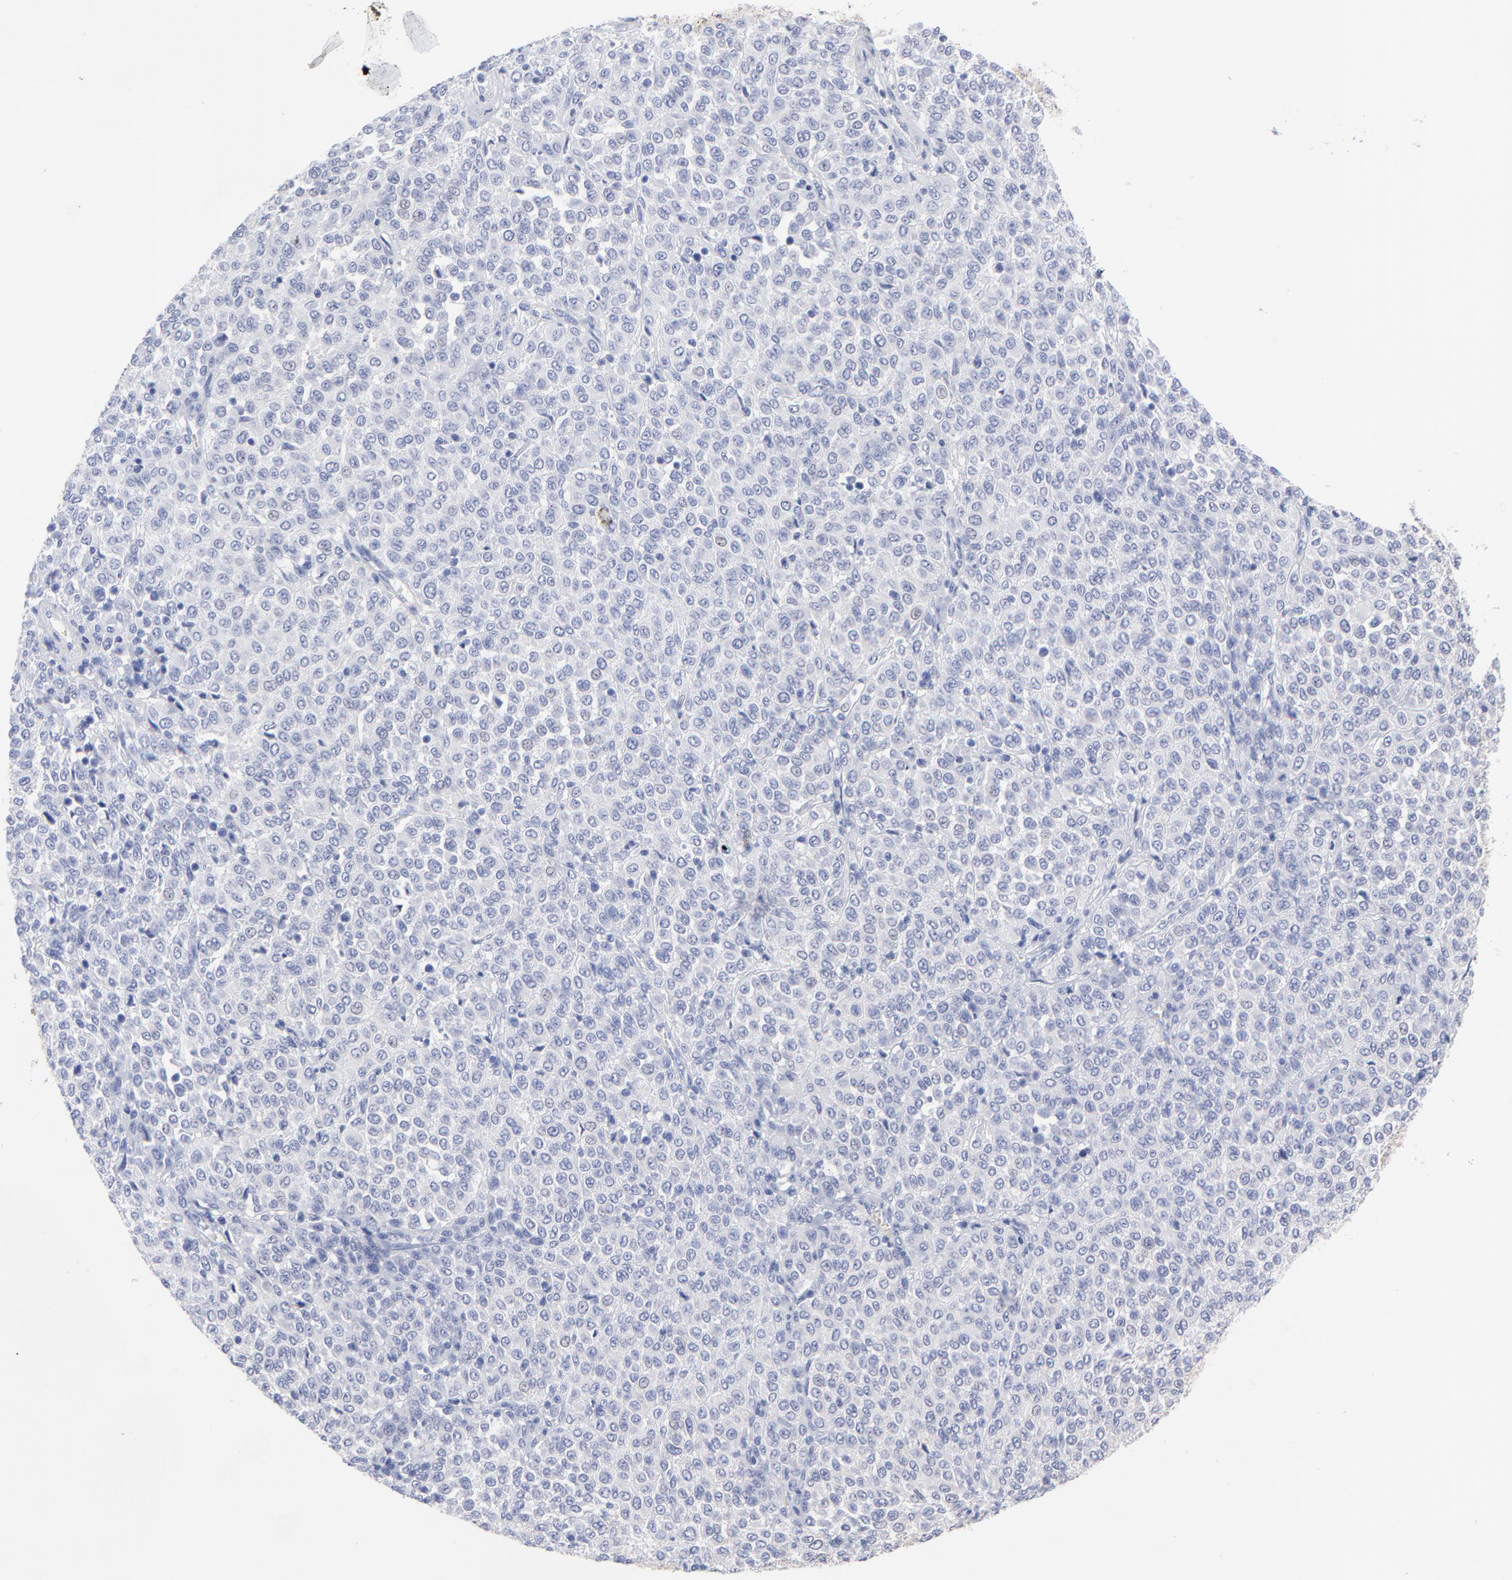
{"staining": {"intensity": "weak", "quantity": "25%-75%", "location": "cytoplasmic/membranous"}, "tissue": "melanoma", "cell_type": "Tumor cells", "image_type": "cancer", "snomed": [{"axis": "morphology", "description": "Malignant melanoma, Metastatic site"}, {"axis": "topography", "description": "Pancreas"}], "caption": "Immunohistochemistry photomicrograph of neoplastic tissue: human malignant melanoma (metastatic site) stained using immunohistochemistry (IHC) exhibits low levels of weak protein expression localized specifically in the cytoplasmic/membranous of tumor cells, appearing as a cytoplasmic/membranous brown color.", "gene": "CNTN3", "patient": {"sex": "female", "age": 30}}